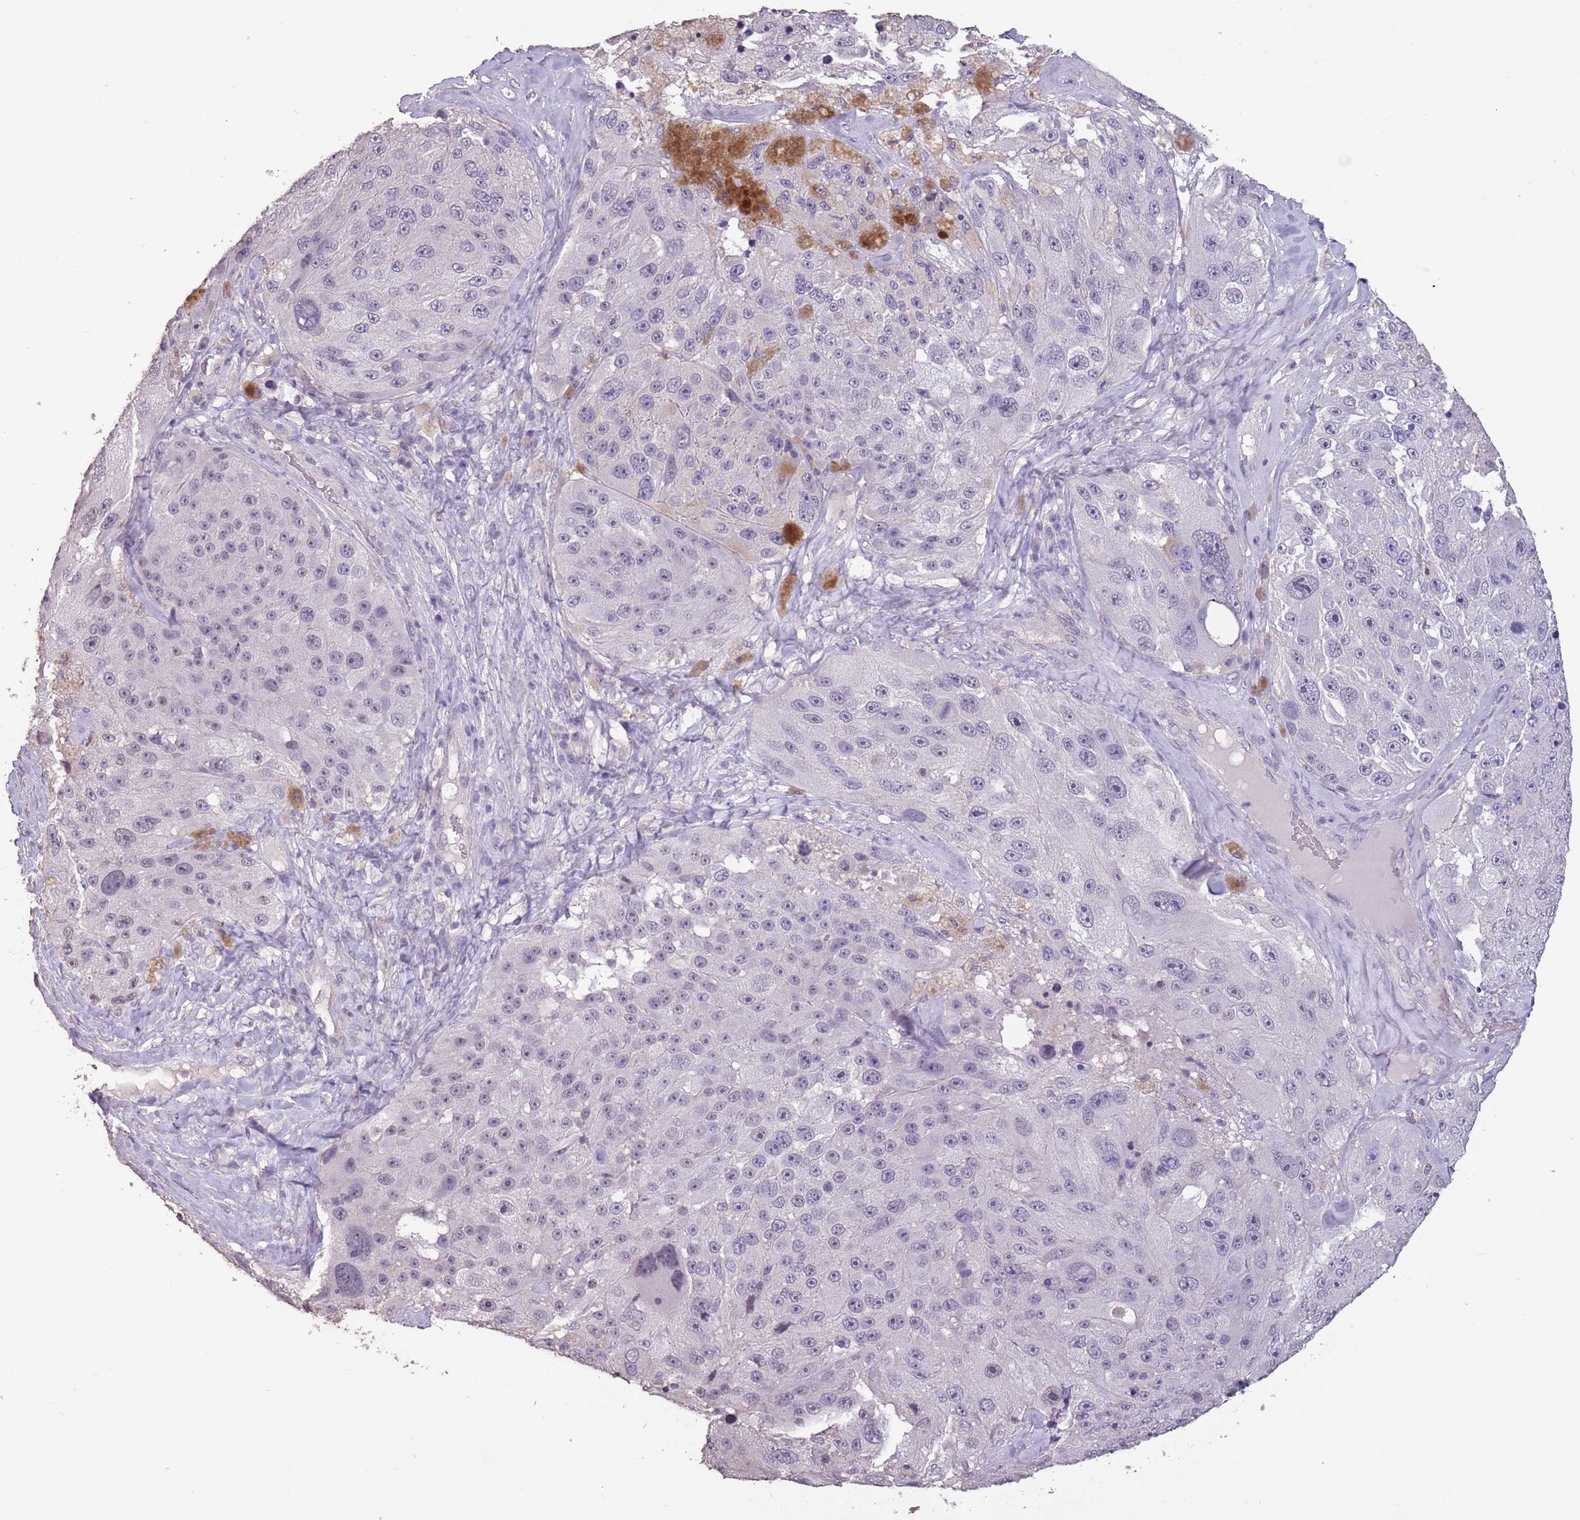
{"staining": {"intensity": "weak", "quantity": "<25%", "location": "nuclear"}, "tissue": "melanoma", "cell_type": "Tumor cells", "image_type": "cancer", "snomed": [{"axis": "morphology", "description": "Malignant melanoma, Metastatic site"}, {"axis": "topography", "description": "Lymph node"}], "caption": "Tumor cells show no significant staining in malignant melanoma (metastatic site).", "gene": "SUN5", "patient": {"sex": "male", "age": 62}}